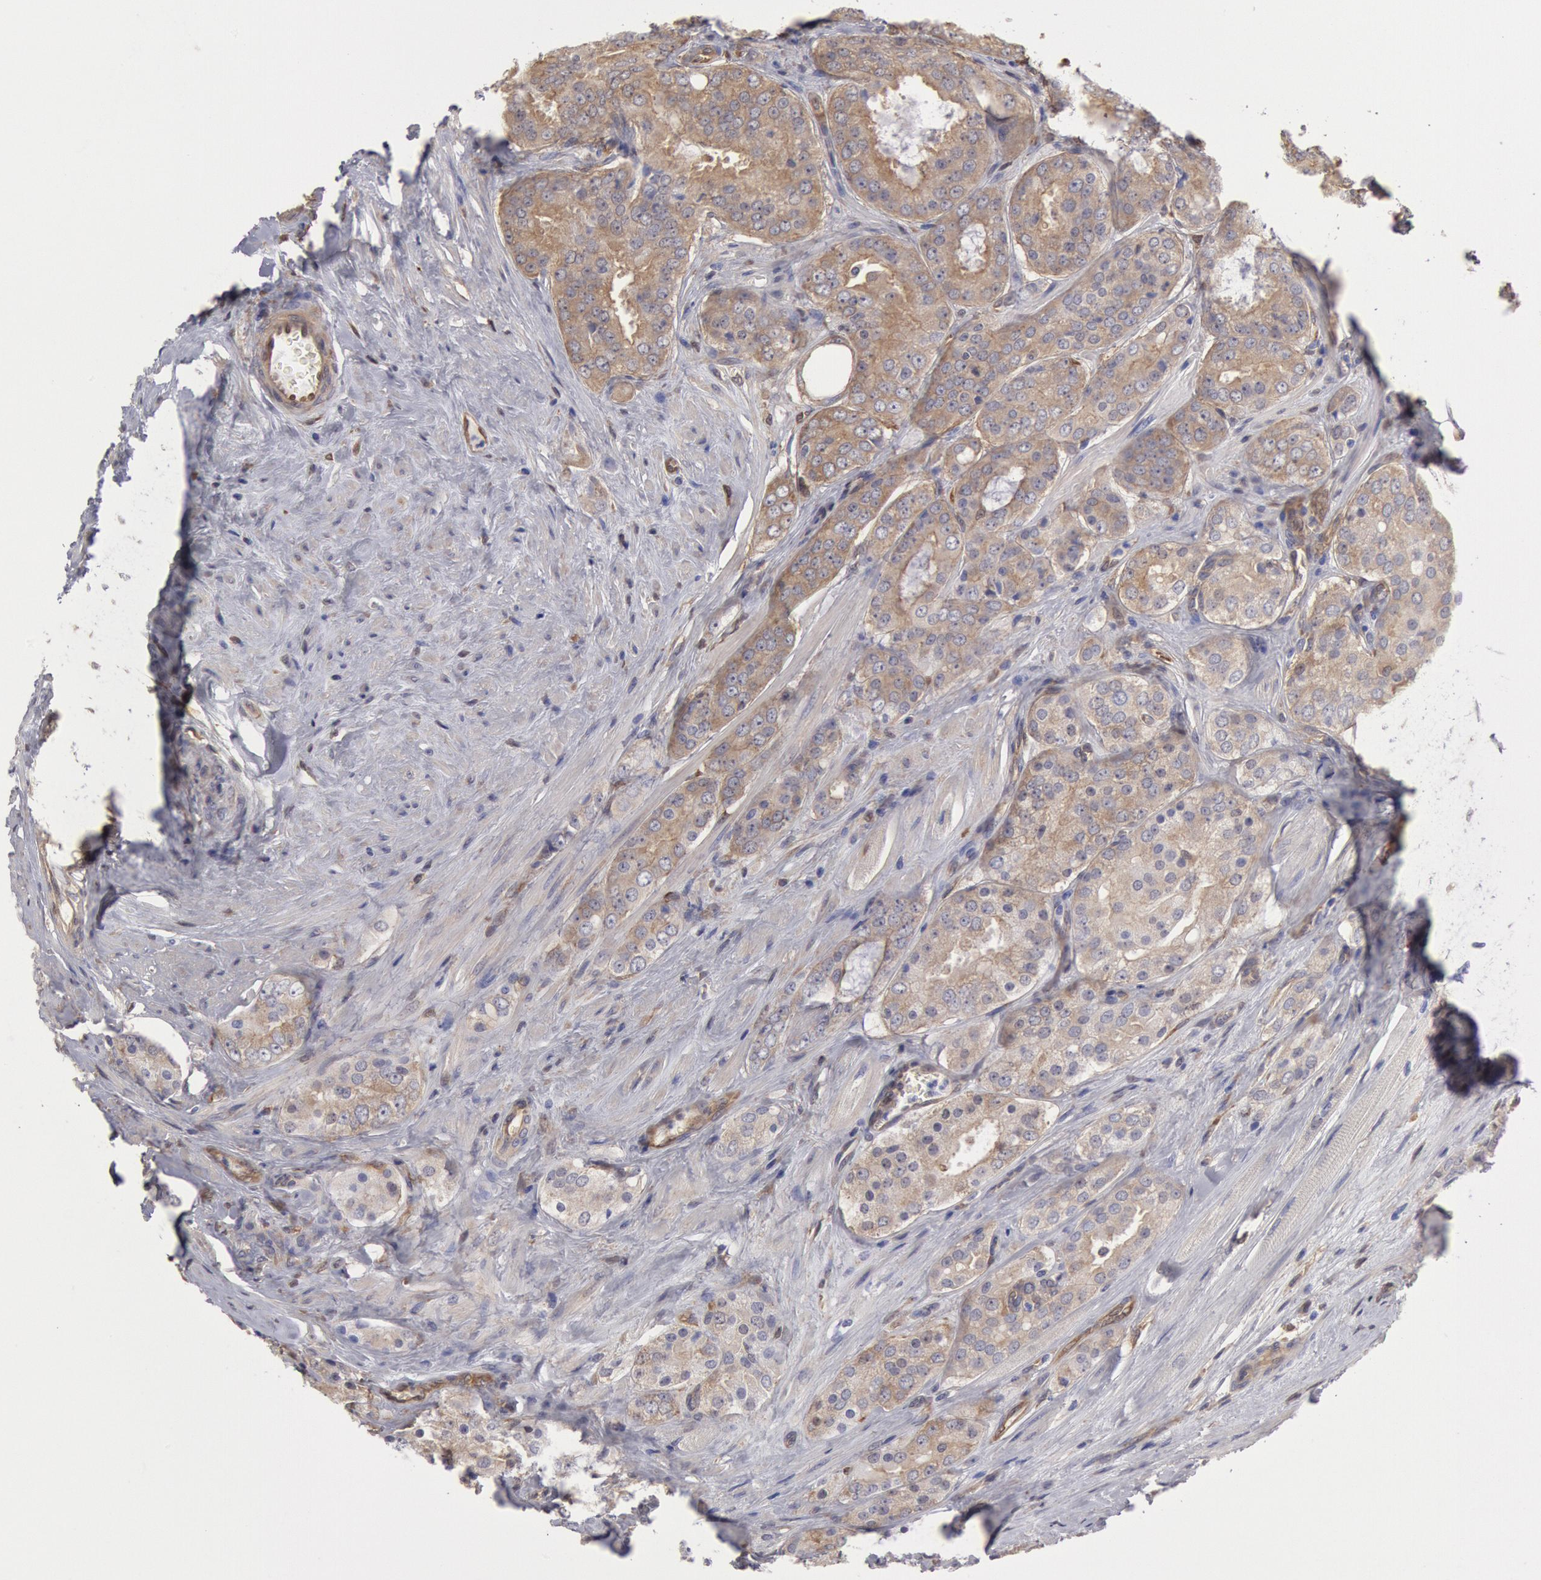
{"staining": {"intensity": "moderate", "quantity": ">75%", "location": "cytoplasmic/membranous"}, "tissue": "prostate cancer", "cell_type": "Tumor cells", "image_type": "cancer", "snomed": [{"axis": "morphology", "description": "Adenocarcinoma, Medium grade"}, {"axis": "topography", "description": "Prostate"}], "caption": "This is an image of immunohistochemistry (IHC) staining of prostate adenocarcinoma (medium-grade), which shows moderate staining in the cytoplasmic/membranous of tumor cells.", "gene": "CCDC50", "patient": {"sex": "male", "age": 60}}